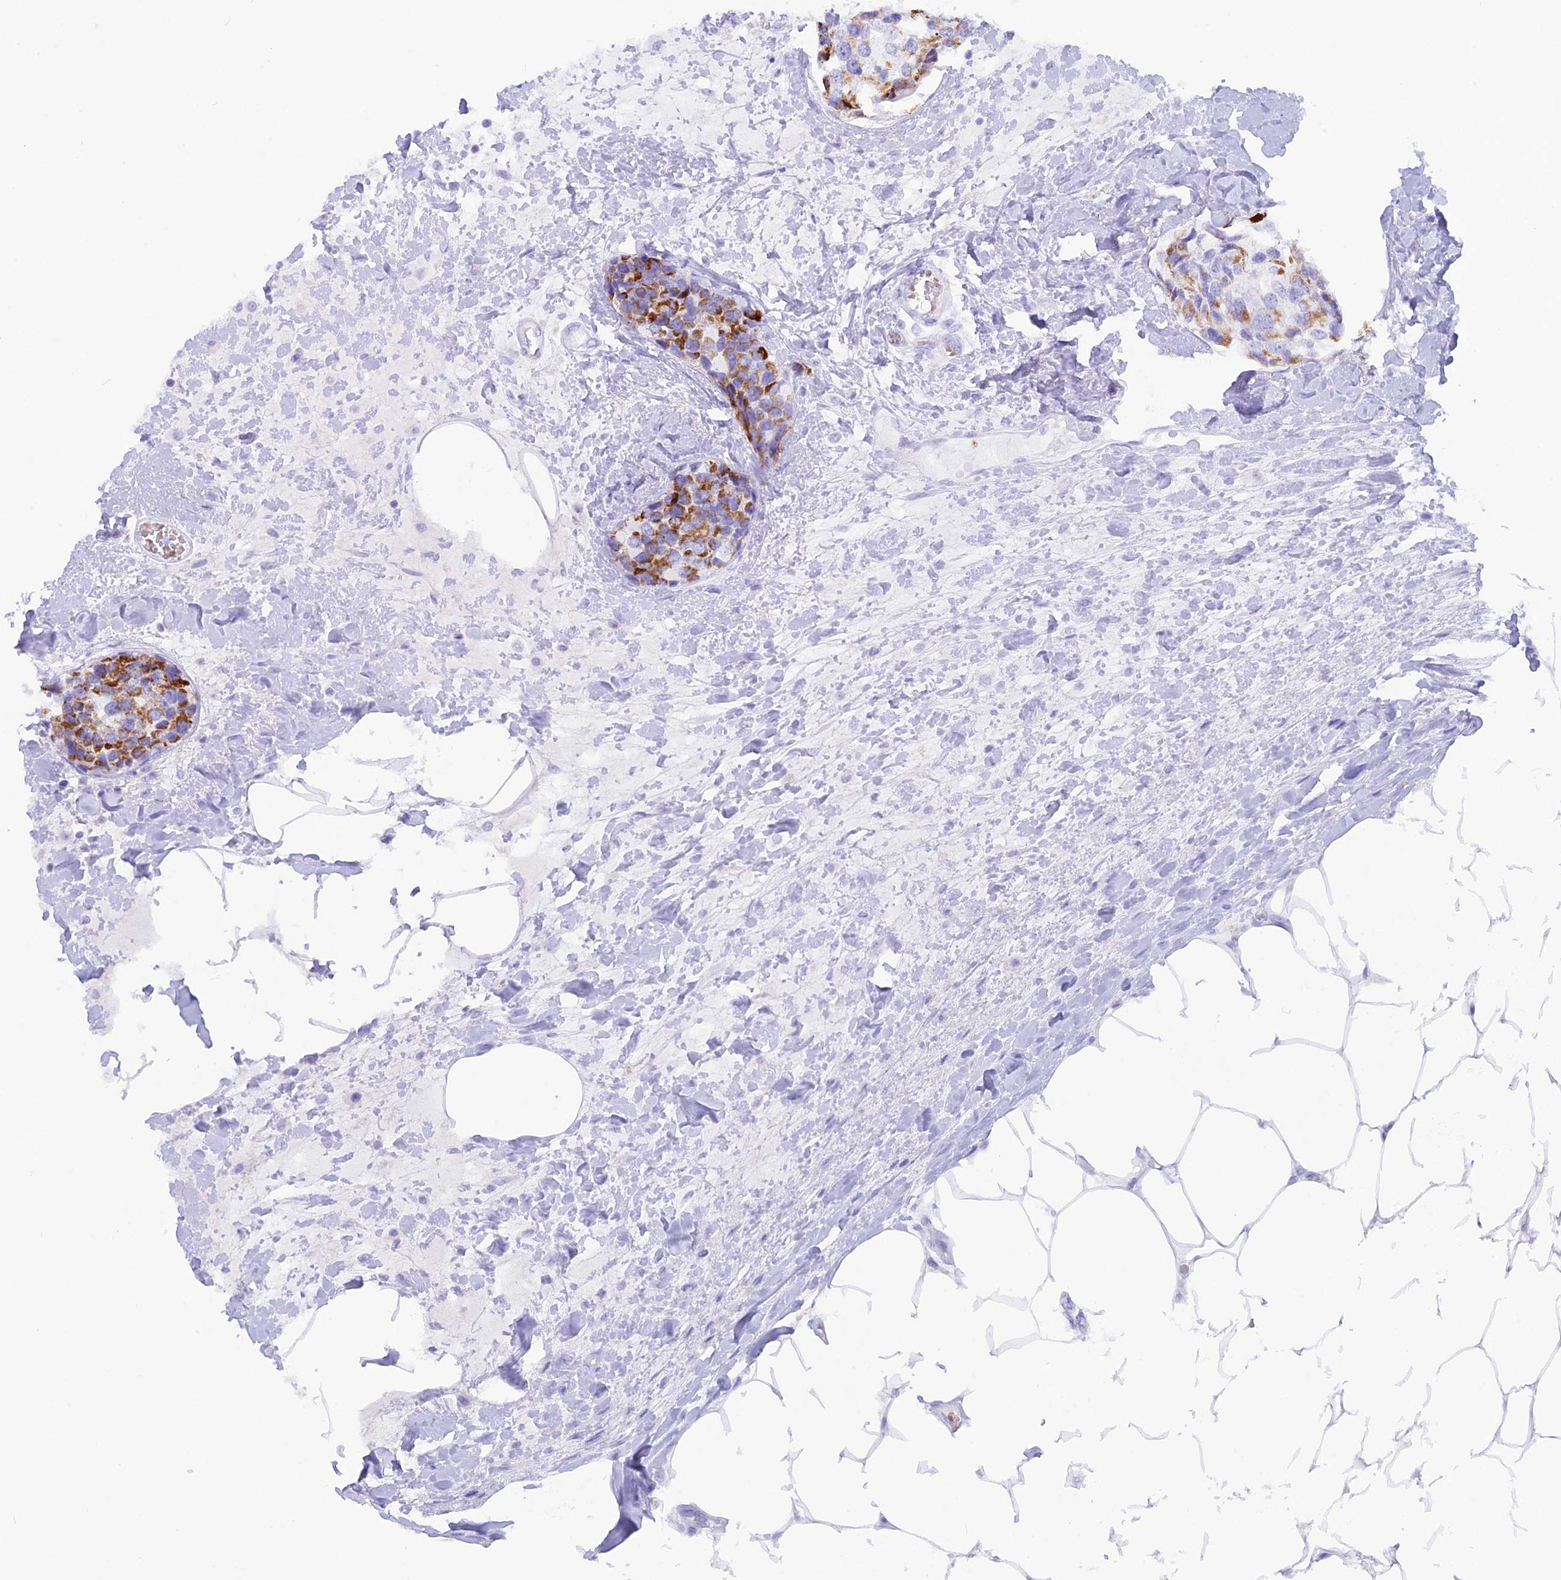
{"staining": {"intensity": "strong", "quantity": "25%-75%", "location": "cytoplasmic/membranous"}, "tissue": "breast cancer", "cell_type": "Tumor cells", "image_type": "cancer", "snomed": [{"axis": "morphology", "description": "Lobular carcinoma"}, {"axis": "topography", "description": "Breast"}], "caption": "Human breast cancer stained for a protein (brown) shows strong cytoplasmic/membranous positive expression in approximately 25%-75% of tumor cells.", "gene": "GLYATL1", "patient": {"sex": "female", "age": 59}}